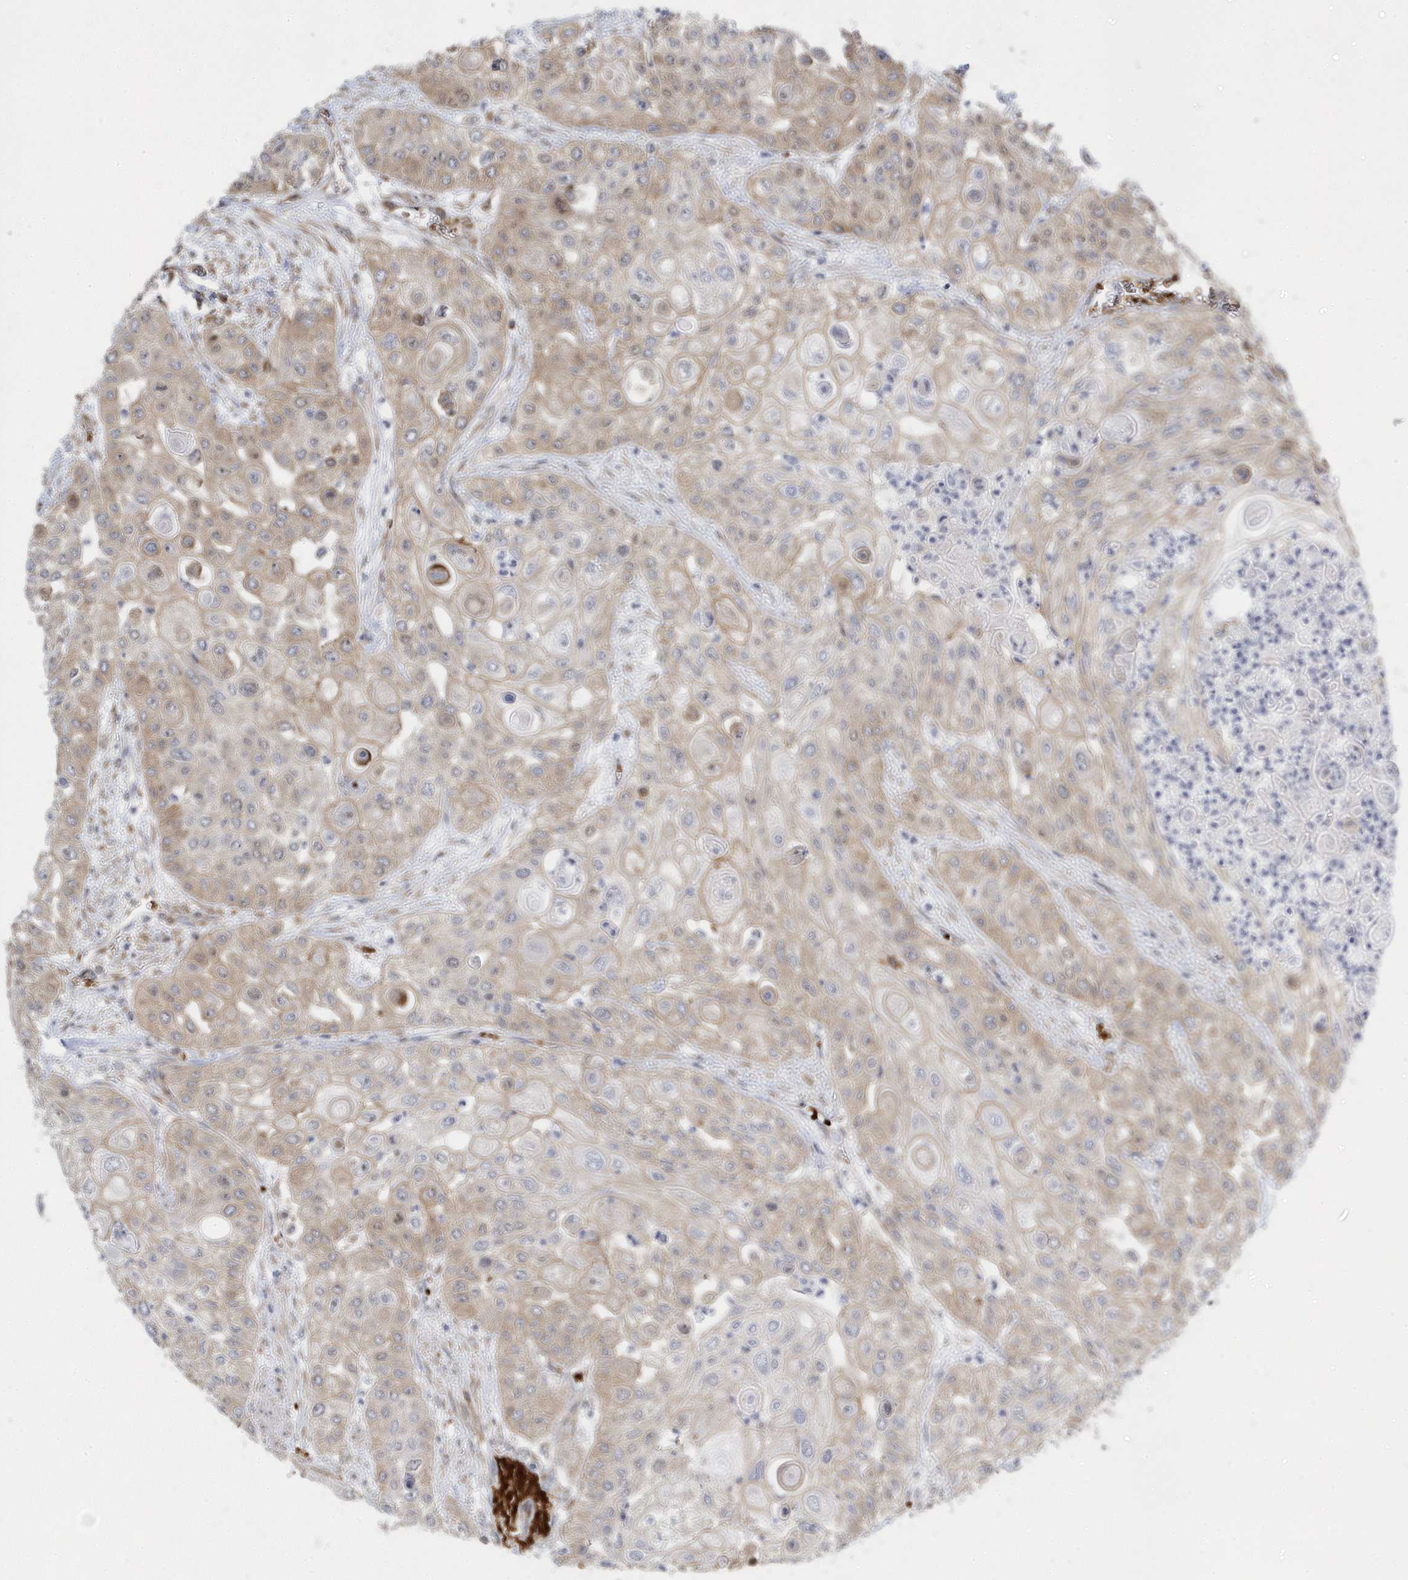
{"staining": {"intensity": "weak", "quantity": "25%-75%", "location": "cytoplasmic/membranous"}, "tissue": "urothelial cancer", "cell_type": "Tumor cells", "image_type": "cancer", "snomed": [{"axis": "morphology", "description": "Urothelial carcinoma, High grade"}, {"axis": "topography", "description": "Urinary bladder"}], "caption": "Brown immunohistochemical staining in human urothelial carcinoma (high-grade) demonstrates weak cytoplasmic/membranous expression in approximately 25%-75% of tumor cells. Nuclei are stained in blue.", "gene": "MAP7D3", "patient": {"sex": "female", "age": 79}}